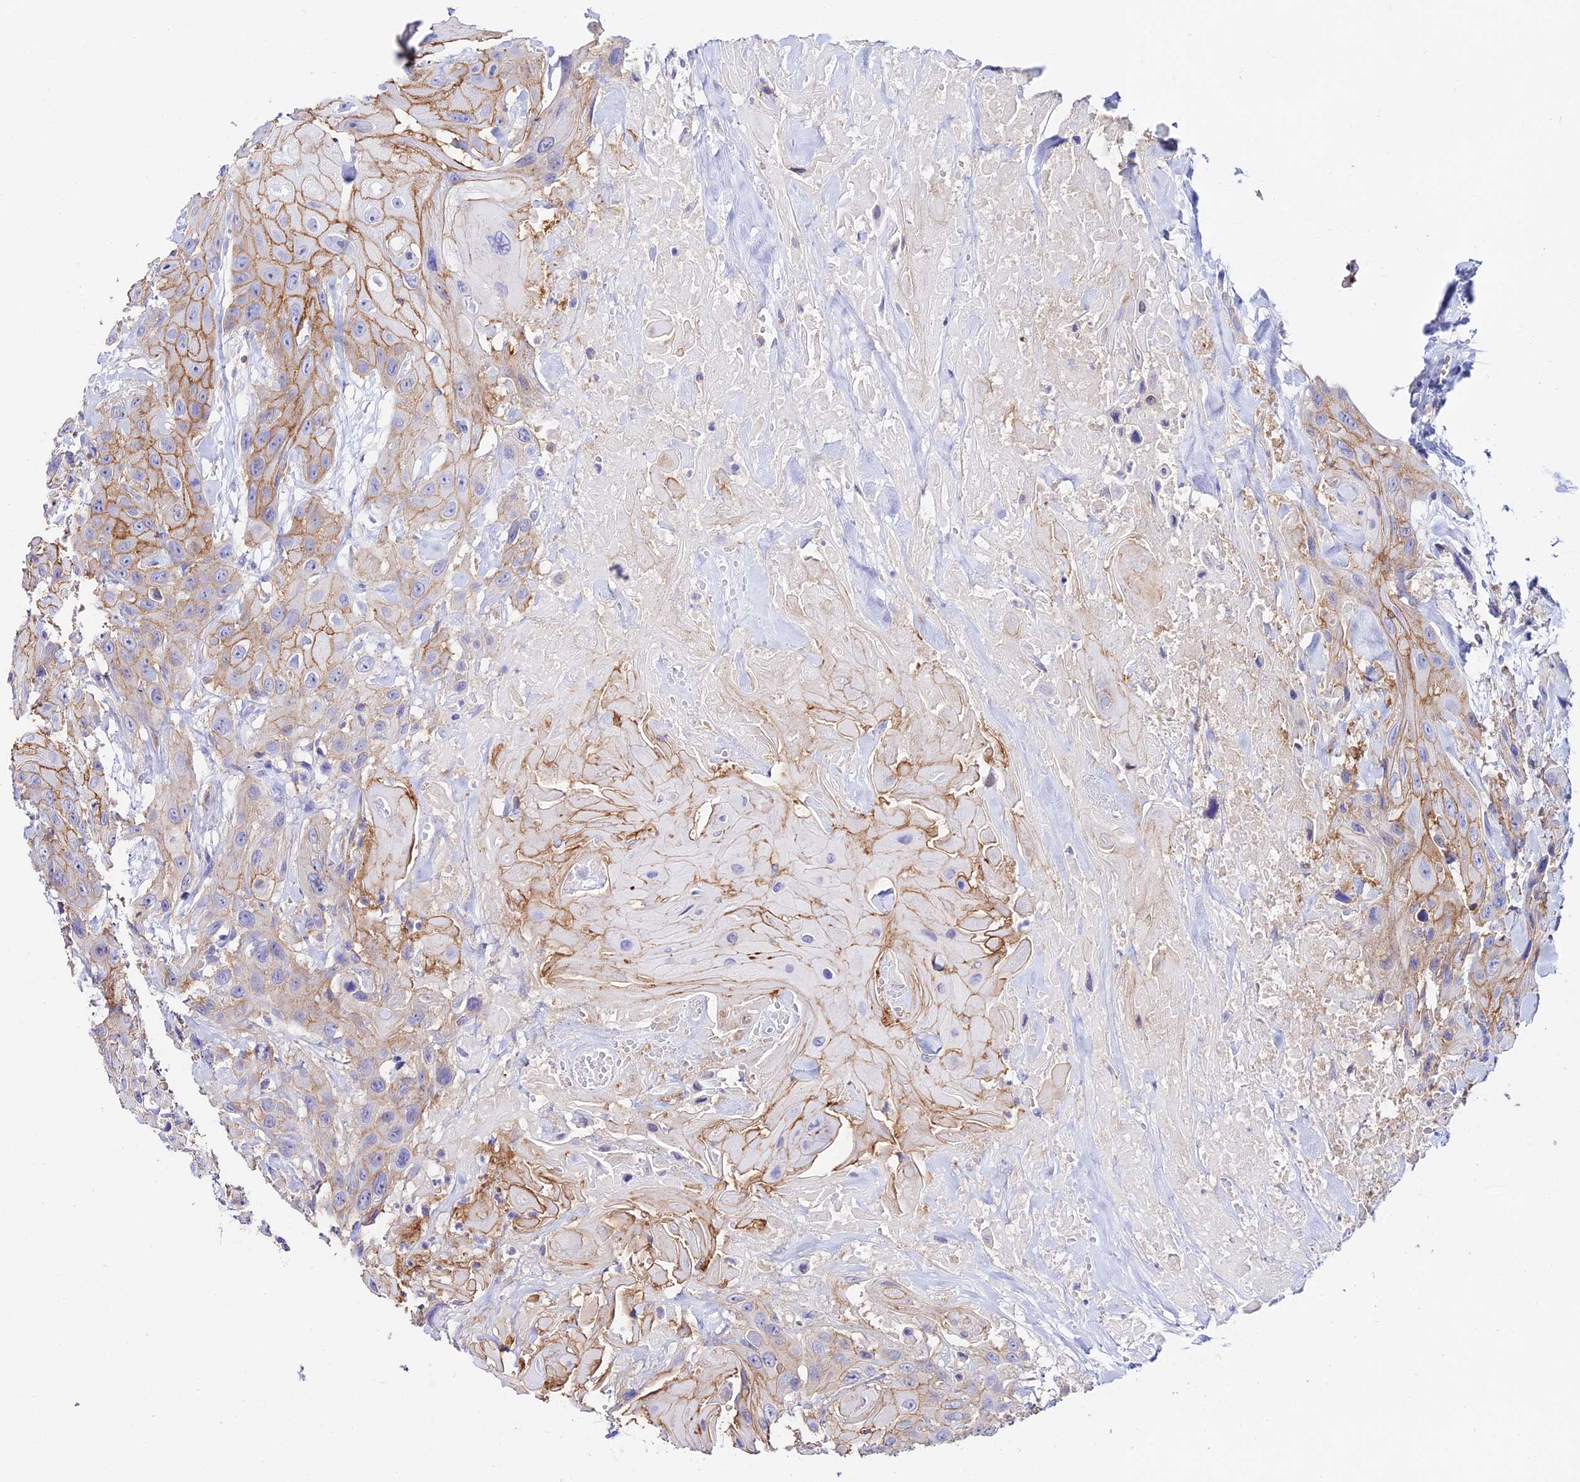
{"staining": {"intensity": "moderate", "quantity": "25%-75%", "location": "cytoplasmic/membranous"}, "tissue": "head and neck cancer", "cell_type": "Tumor cells", "image_type": "cancer", "snomed": [{"axis": "morphology", "description": "Squamous cell carcinoma, NOS"}, {"axis": "topography", "description": "Head-Neck"}], "caption": "A high-resolution photomicrograph shows immunohistochemistry (IHC) staining of head and neck cancer (squamous cell carcinoma), which exhibits moderate cytoplasmic/membranous expression in approximately 25%-75% of tumor cells.", "gene": "S100A16", "patient": {"sex": "male", "age": 81}}